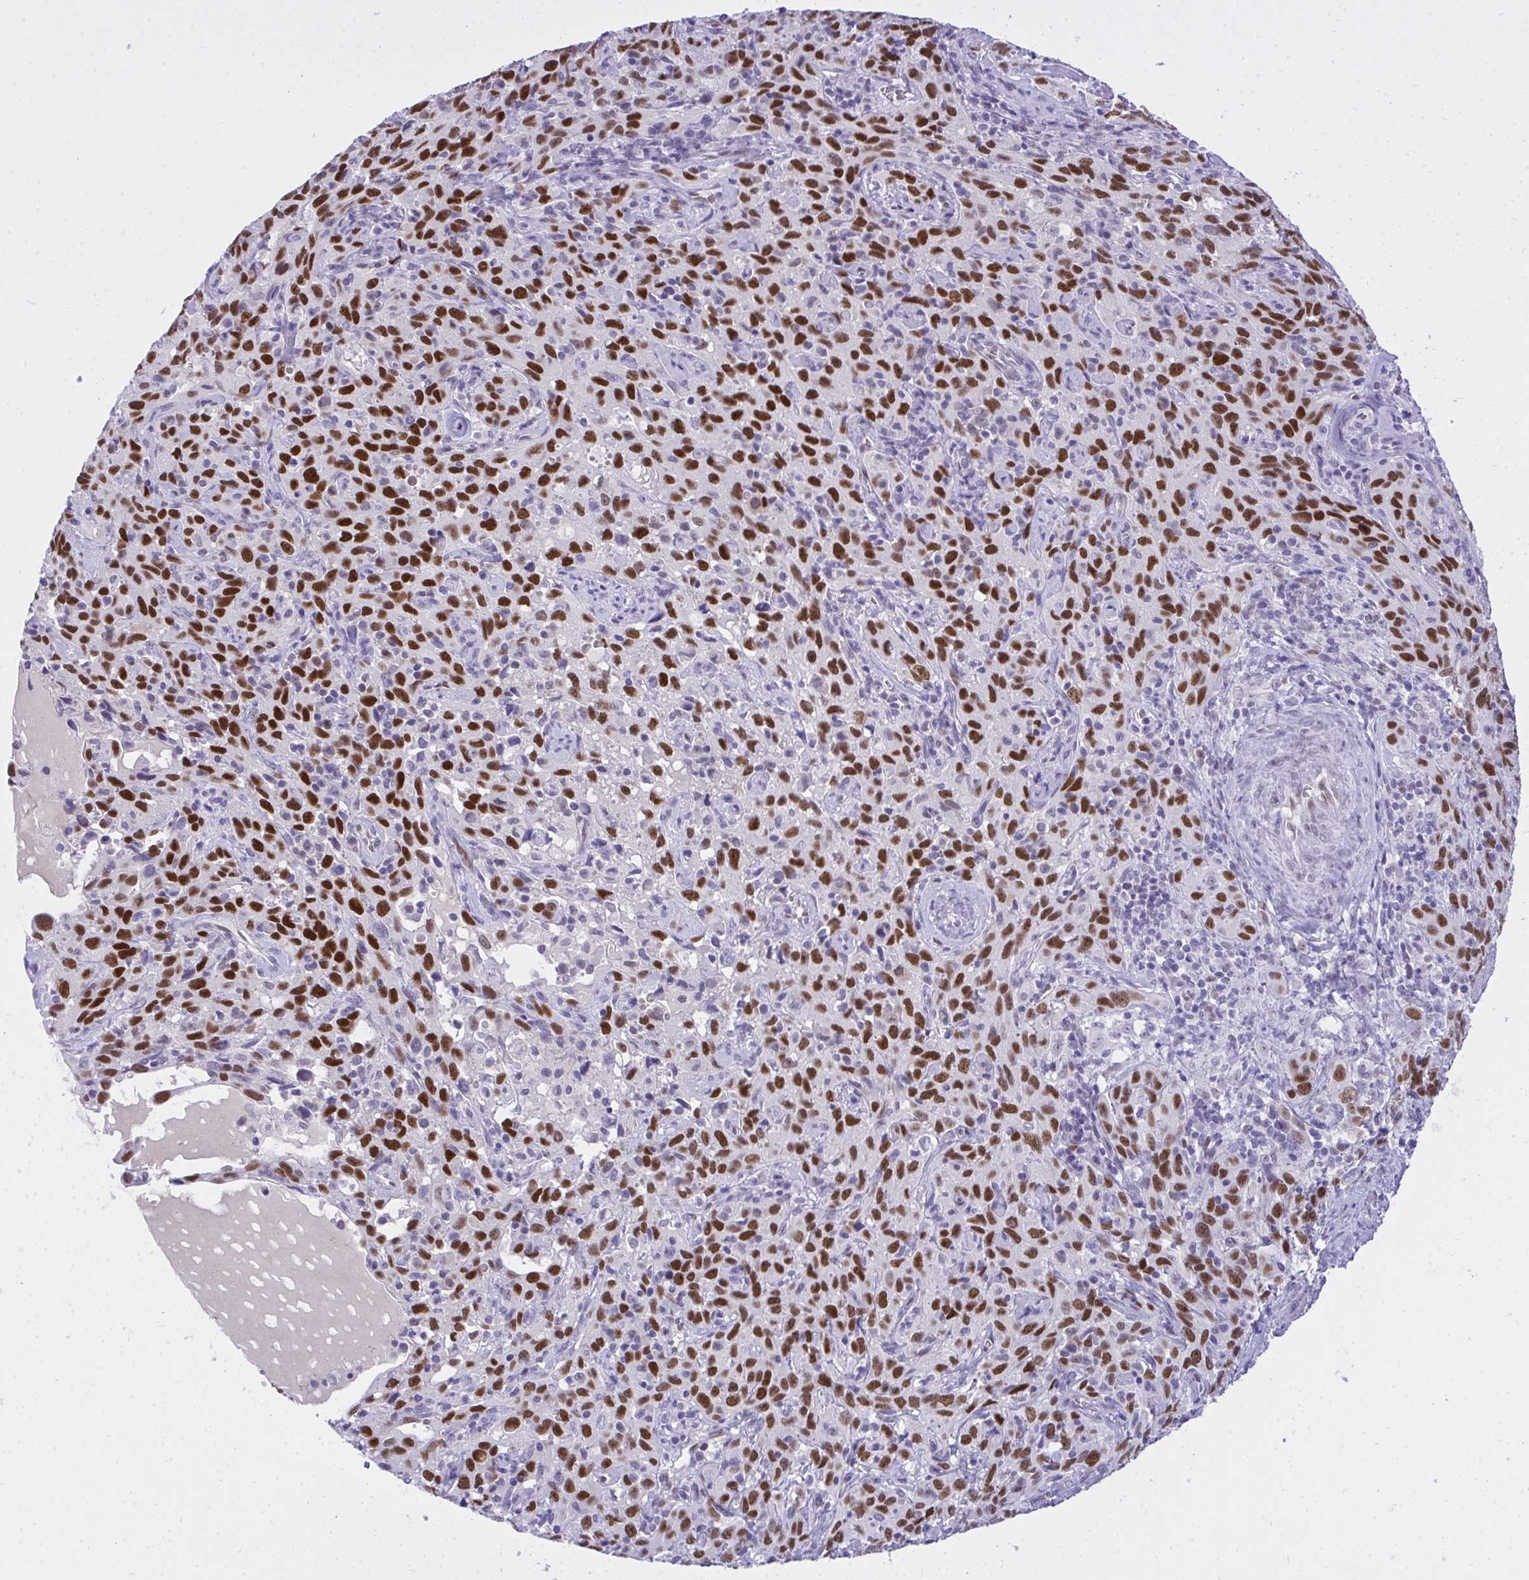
{"staining": {"intensity": "strong", "quantity": ">75%", "location": "nuclear"}, "tissue": "cervical cancer", "cell_type": "Tumor cells", "image_type": "cancer", "snomed": [{"axis": "morphology", "description": "Normal tissue, NOS"}, {"axis": "morphology", "description": "Squamous cell carcinoma, NOS"}, {"axis": "topography", "description": "Cervix"}], "caption": "Approximately >75% of tumor cells in human cervical squamous cell carcinoma demonstrate strong nuclear protein expression as visualized by brown immunohistochemical staining.", "gene": "TEAD4", "patient": {"sex": "female", "age": 51}}